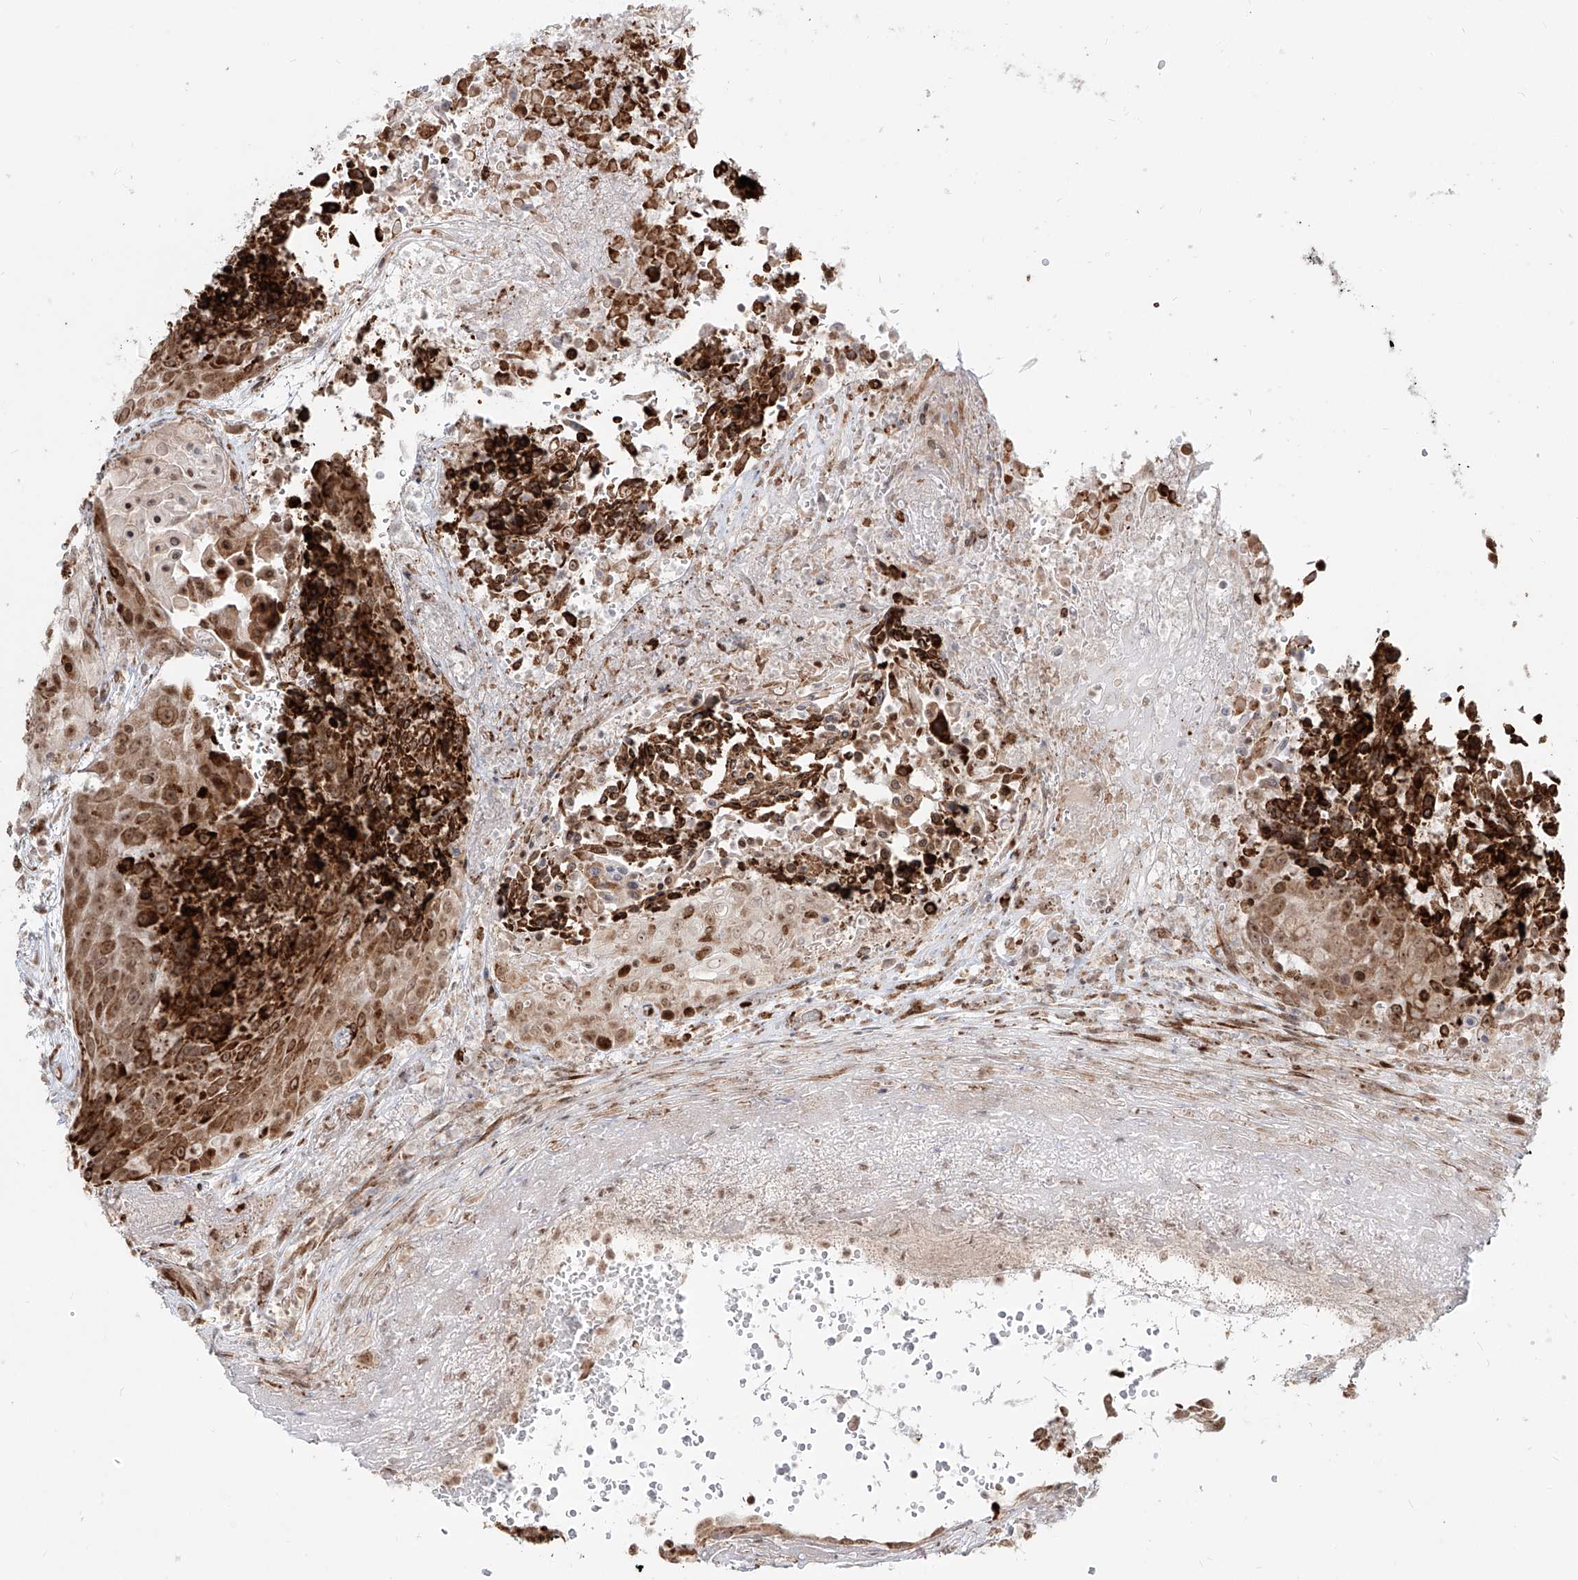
{"staining": {"intensity": "moderate", "quantity": ">75%", "location": "cytoplasmic/membranous,nuclear"}, "tissue": "urothelial cancer", "cell_type": "Tumor cells", "image_type": "cancer", "snomed": [{"axis": "morphology", "description": "Urothelial carcinoma, High grade"}, {"axis": "topography", "description": "Urinary bladder"}], "caption": "Protein analysis of urothelial cancer tissue displays moderate cytoplasmic/membranous and nuclear staining in about >75% of tumor cells.", "gene": "ZNF710", "patient": {"sex": "female", "age": 63}}